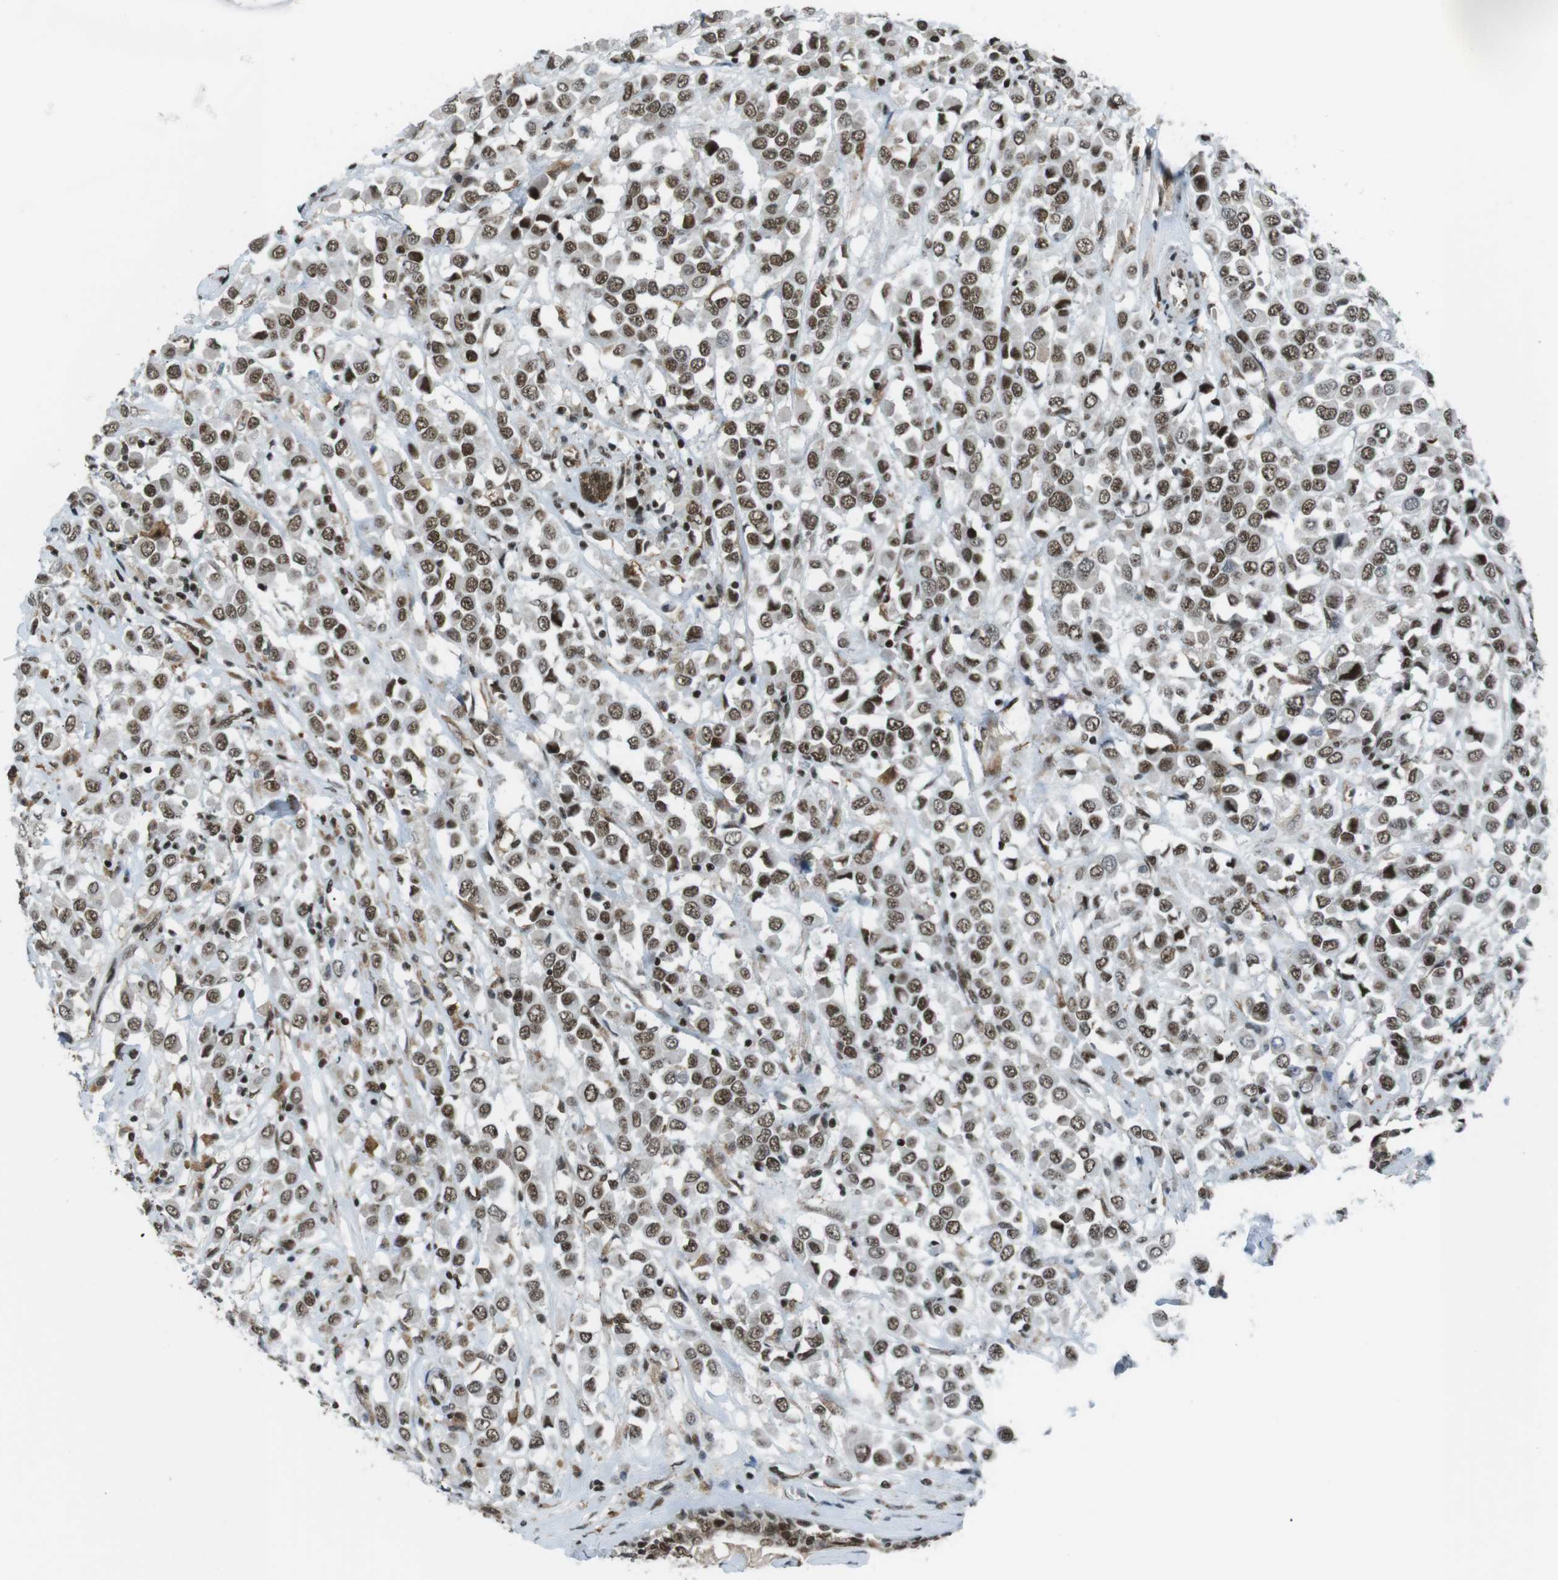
{"staining": {"intensity": "strong", "quantity": ">75%", "location": "nuclear"}, "tissue": "breast cancer", "cell_type": "Tumor cells", "image_type": "cancer", "snomed": [{"axis": "morphology", "description": "Duct carcinoma"}, {"axis": "topography", "description": "Breast"}], "caption": "About >75% of tumor cells in breast intraductal carcinoma show strong nuclear protein expression as visualized by brown immunohistochemical staining.", "gene": "TAF1", "patient": {"sex": "female", "age": 61}}